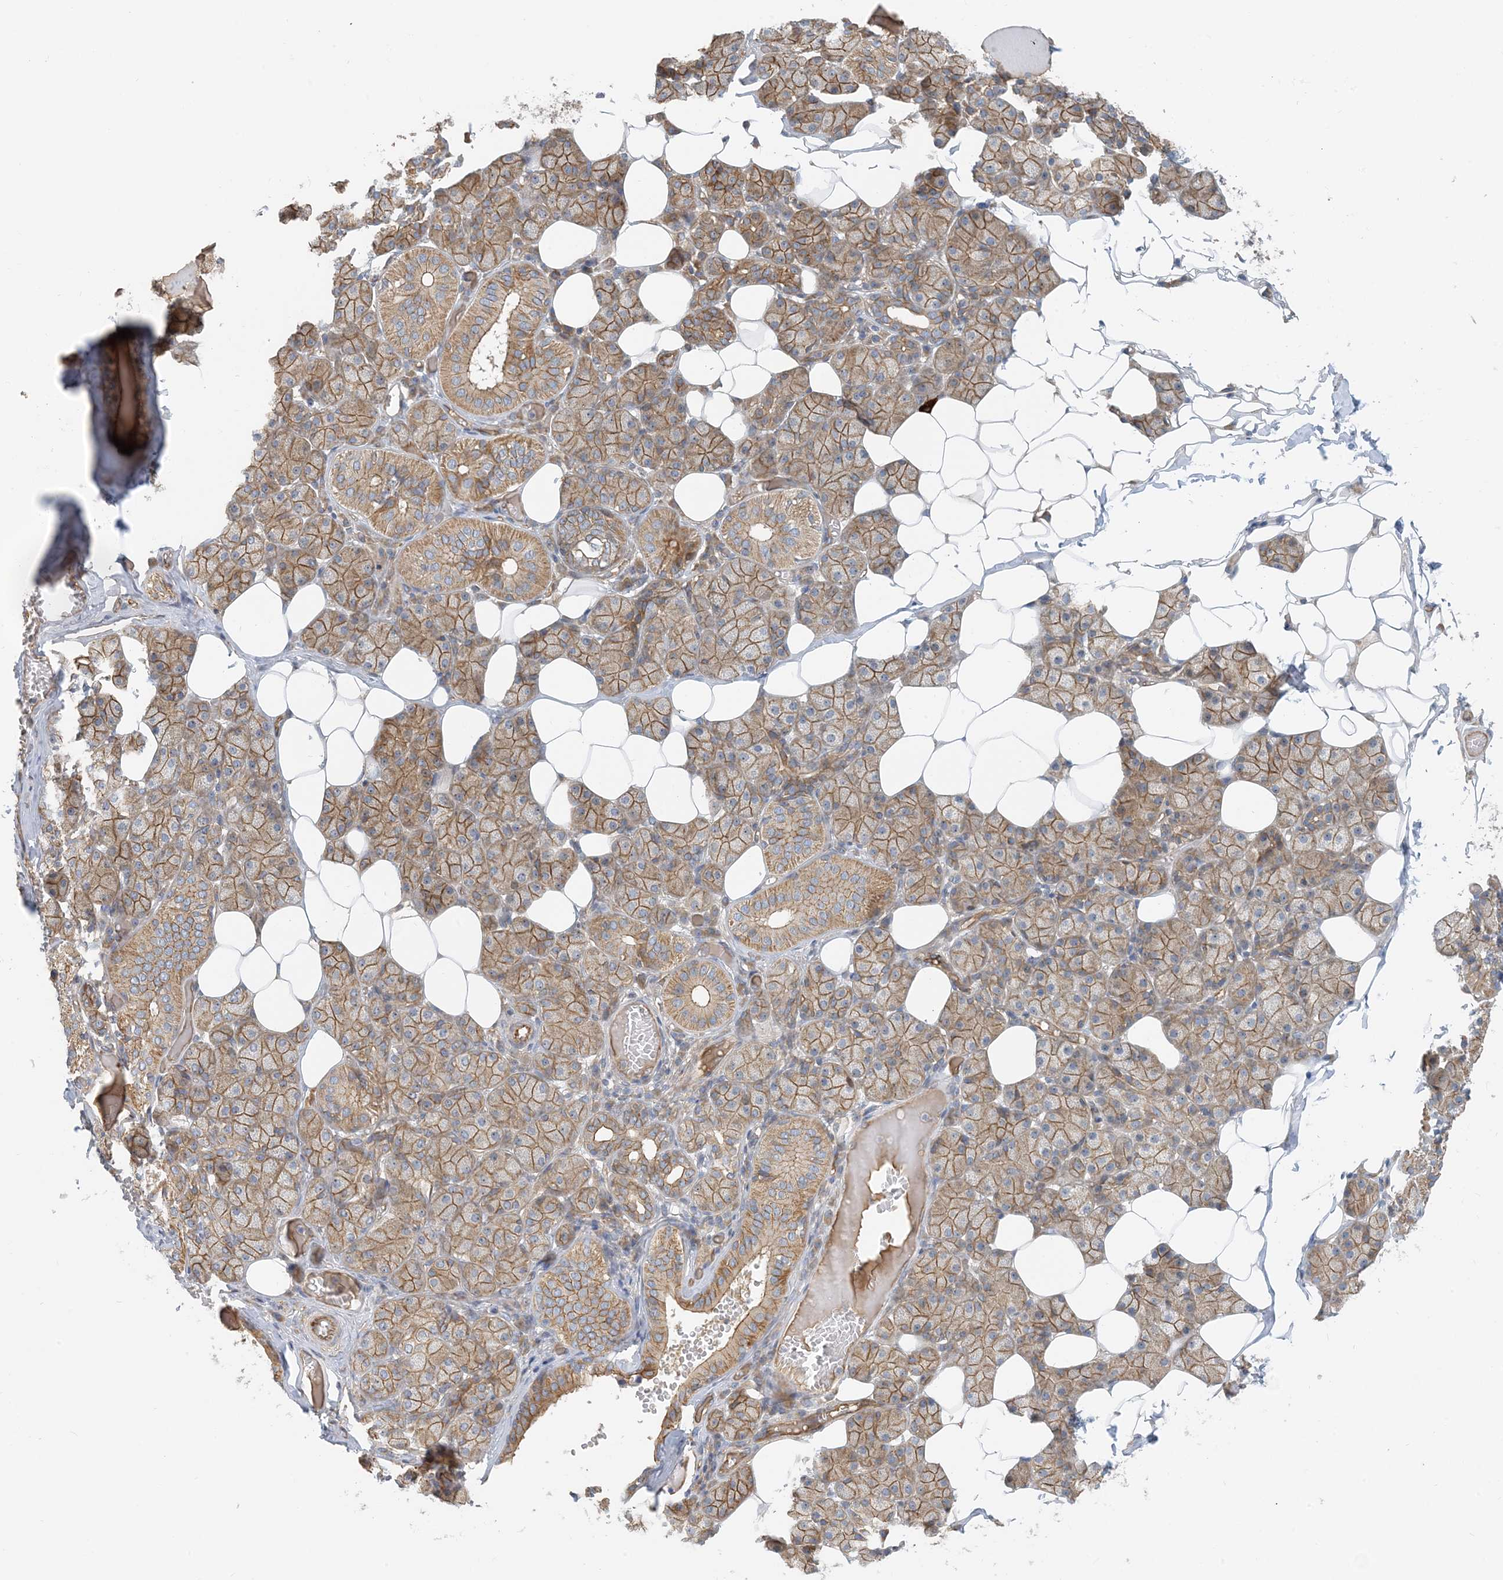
{"staining": {"intensity": "moderate", "quantity": ">75%", "location": "cytoplasmic/membranous"}, "tissue": "salivary gland", "cell_type": "Glandular cells", "image_type": "normal", "snomed": [{"axis": "morphology", "description": "Normal tissue, NOS"}, {"axis": "topography", "description": "Salivary gland"}], "caption": "Protein staining of benign salivary gland shows moderate cytoplasmic/membranous expression in approximately >75% of glandular cells. (brown staining indicates protein expression, while blue staining denotes nuclei).", "gene": "MYL5", "patient": {"sex": "female", "age": 33}}